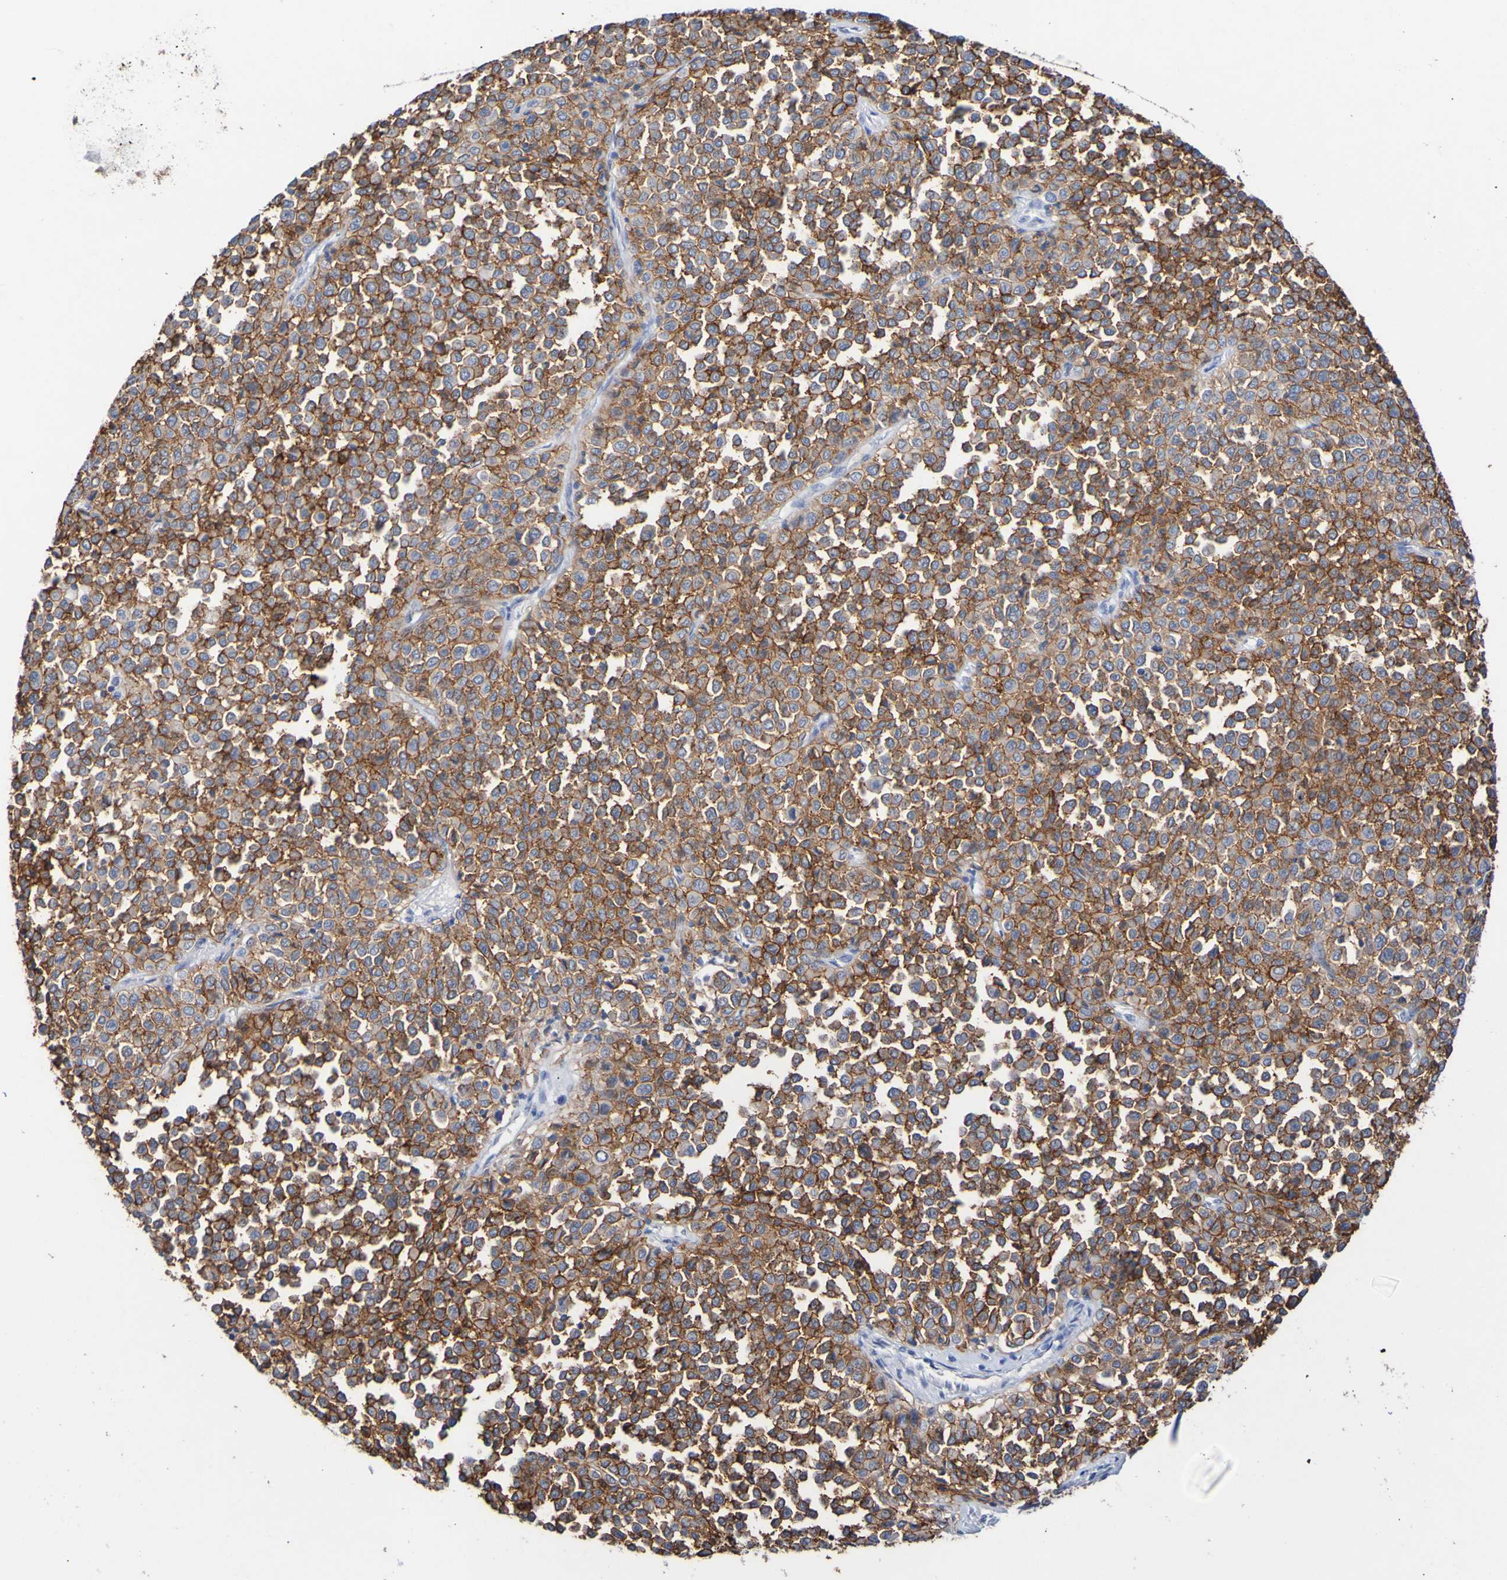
{"staining": {"intensity": "moderate", "quantity": ">75%", "location": "cytoplasmic/membranous"}, "tissue": "melanoma", "cell_type": "Tumor cells", "image_type": "cancer", "snomed": [{"axis": "morphology", "description": "Malignant melanoma, Metastatic site"}, {"axis": "topography", "description": "Pancreas"}], "caption": "A histopathology image of human malignant melanoma (metastatic site) stained for a protein displays moderate cytoplasmic/membranous brown staining in tumor cells.", "gene": "SGCB", "patient": {"sex": "female", "age": 30}}